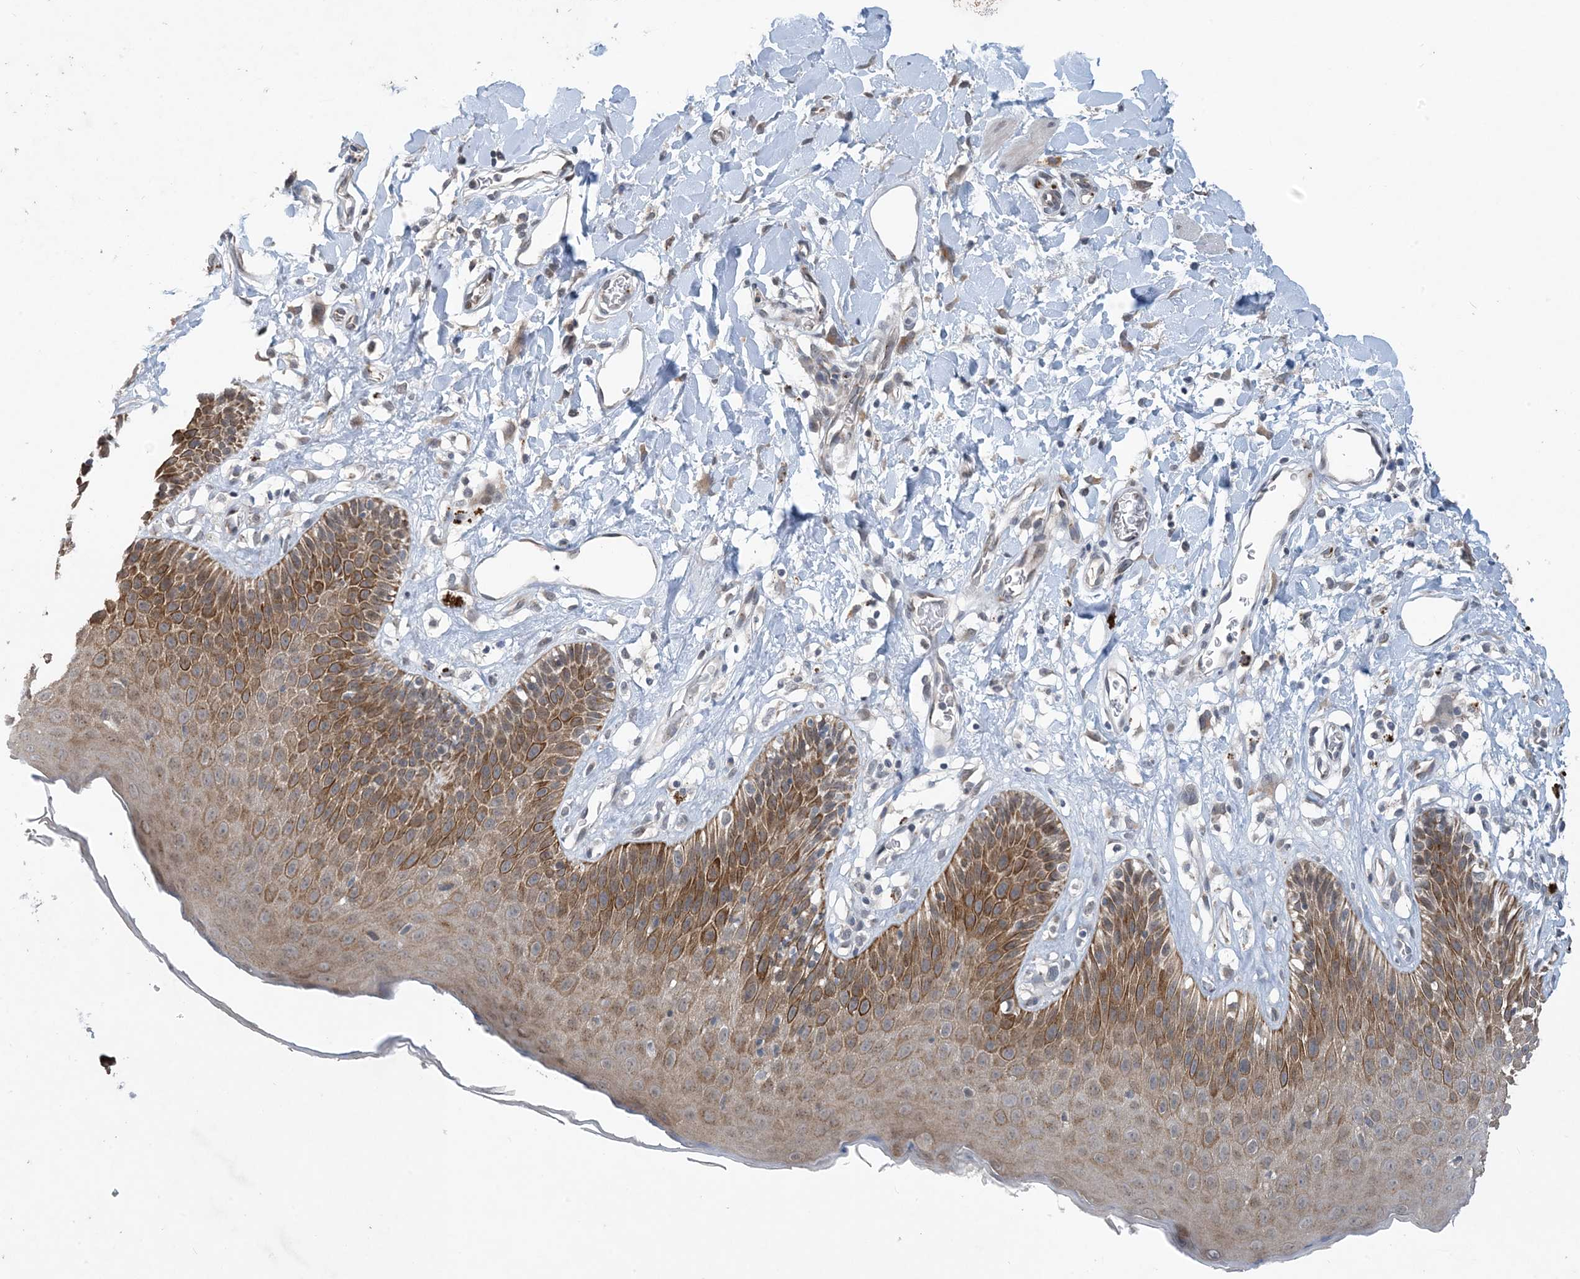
{"staining": {"intensity": "strong", "quantity": "25%-75%", "location": "cytoplasmic/membranous"}, "tissue": "skin", "cell_type": "Epidermal cells", "image_type": "normal", "snomed": [{"axis": "morphology", "description": "Normal tissue, NOS"}, {"axis": "topography", "description": "Vulva"}], "caption": "Epidermal cells display strong cytoplasmic/membranous expression in about 25%-75% of cells in normal skin. The protein is shown in brown color, while the nuclei are stained blue.", "gene": "TINAG", "patient": {"sex": "female", "age": 68}}